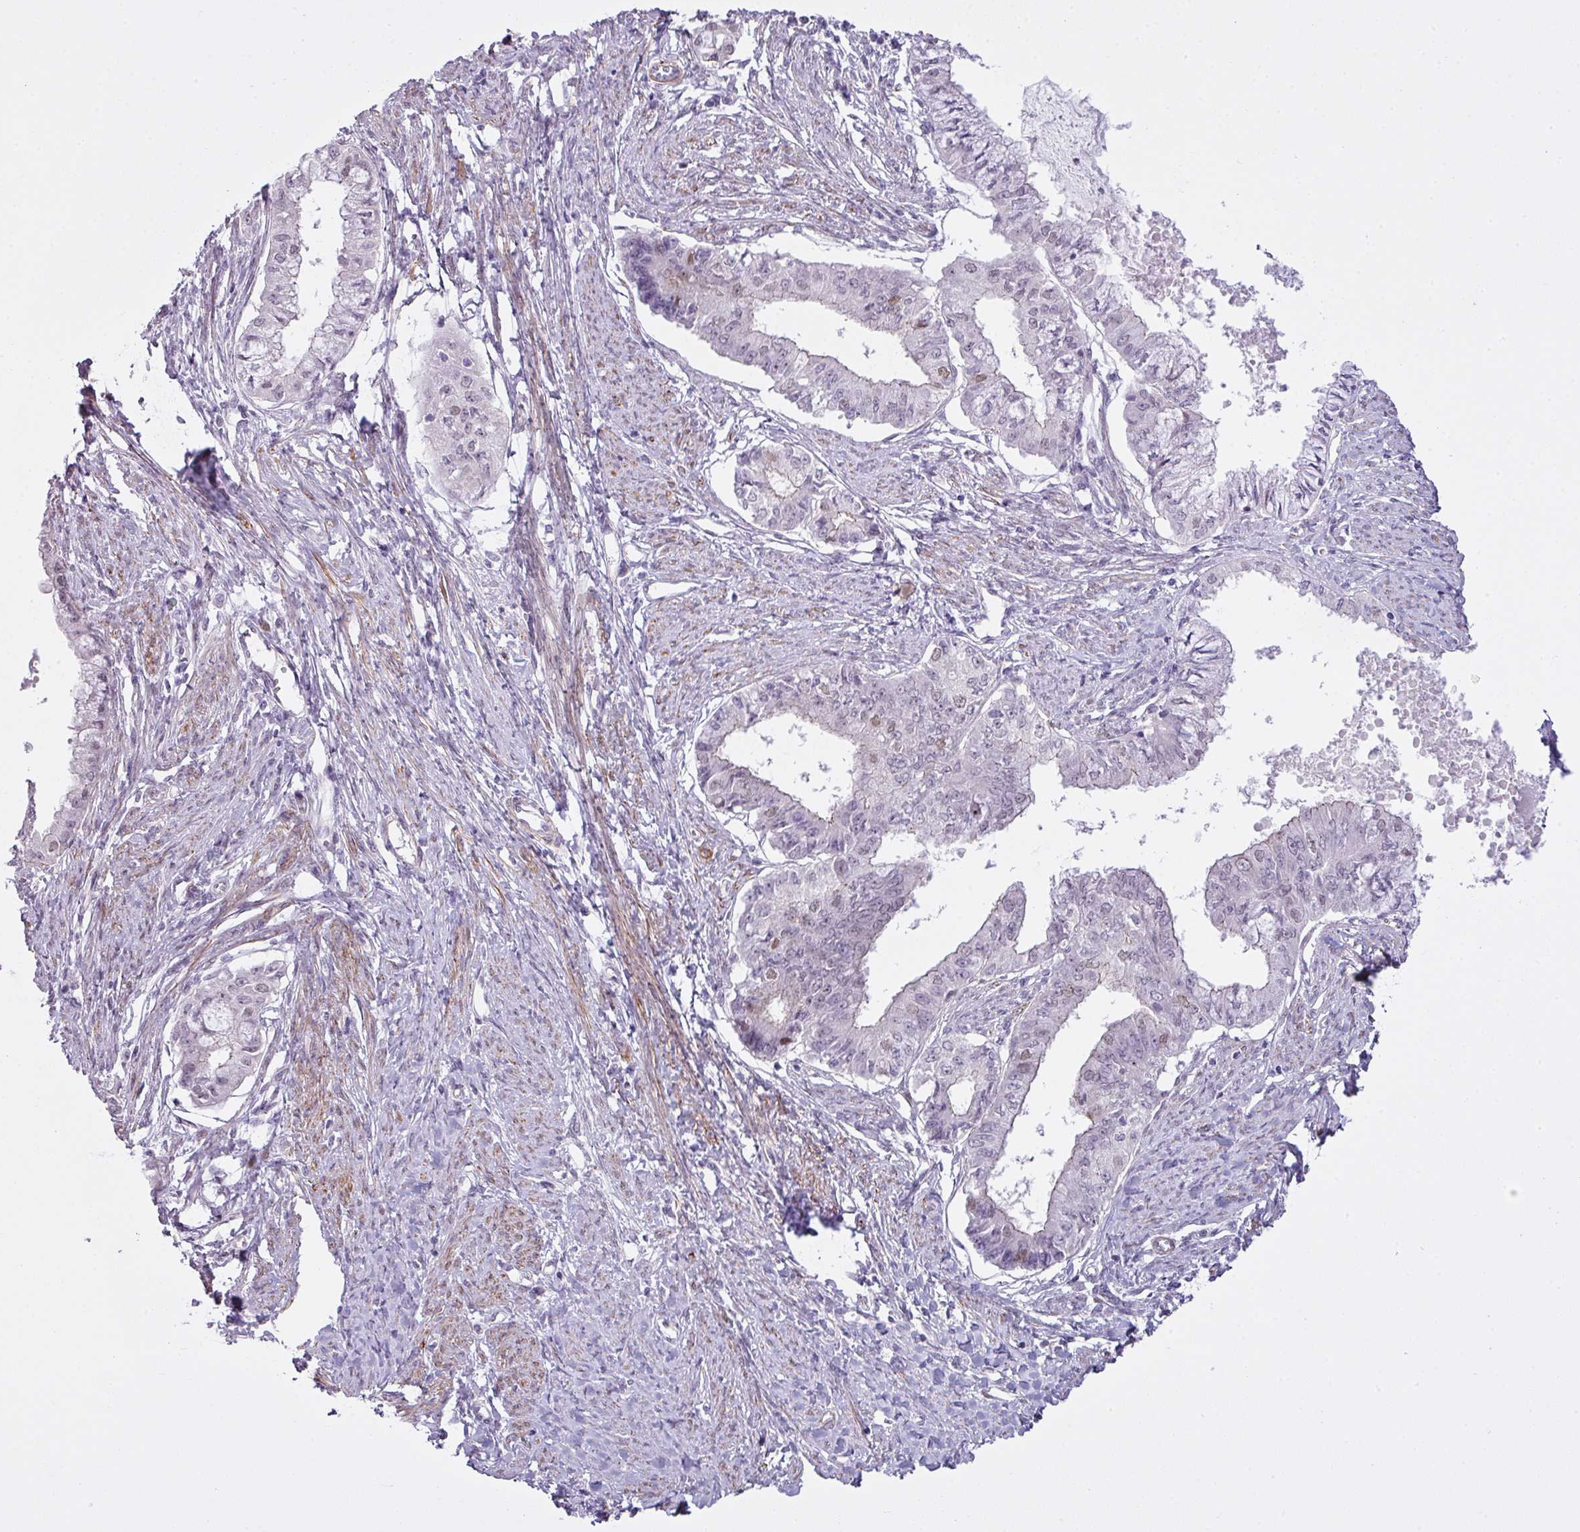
{"staining": {"intensity": "moderate", "quantity": "<25%", "location": "nuclear"}, "tissue": "endometrial cancer", "cell_type": "Tumor cells", "image_type": "cancer", "snomed": [{"axis": "morphology", "description": "Adenocarcinoma, NOS"}, {"axis": "topography", "description": "Endometrium"}], "caption": "This is an image of IHC staining of endometrial cancer, which shows moderate expression in the nuclear of tumor cells.", "gene": "ZNF688", "patient": {"sex": "female", "age": 76}}